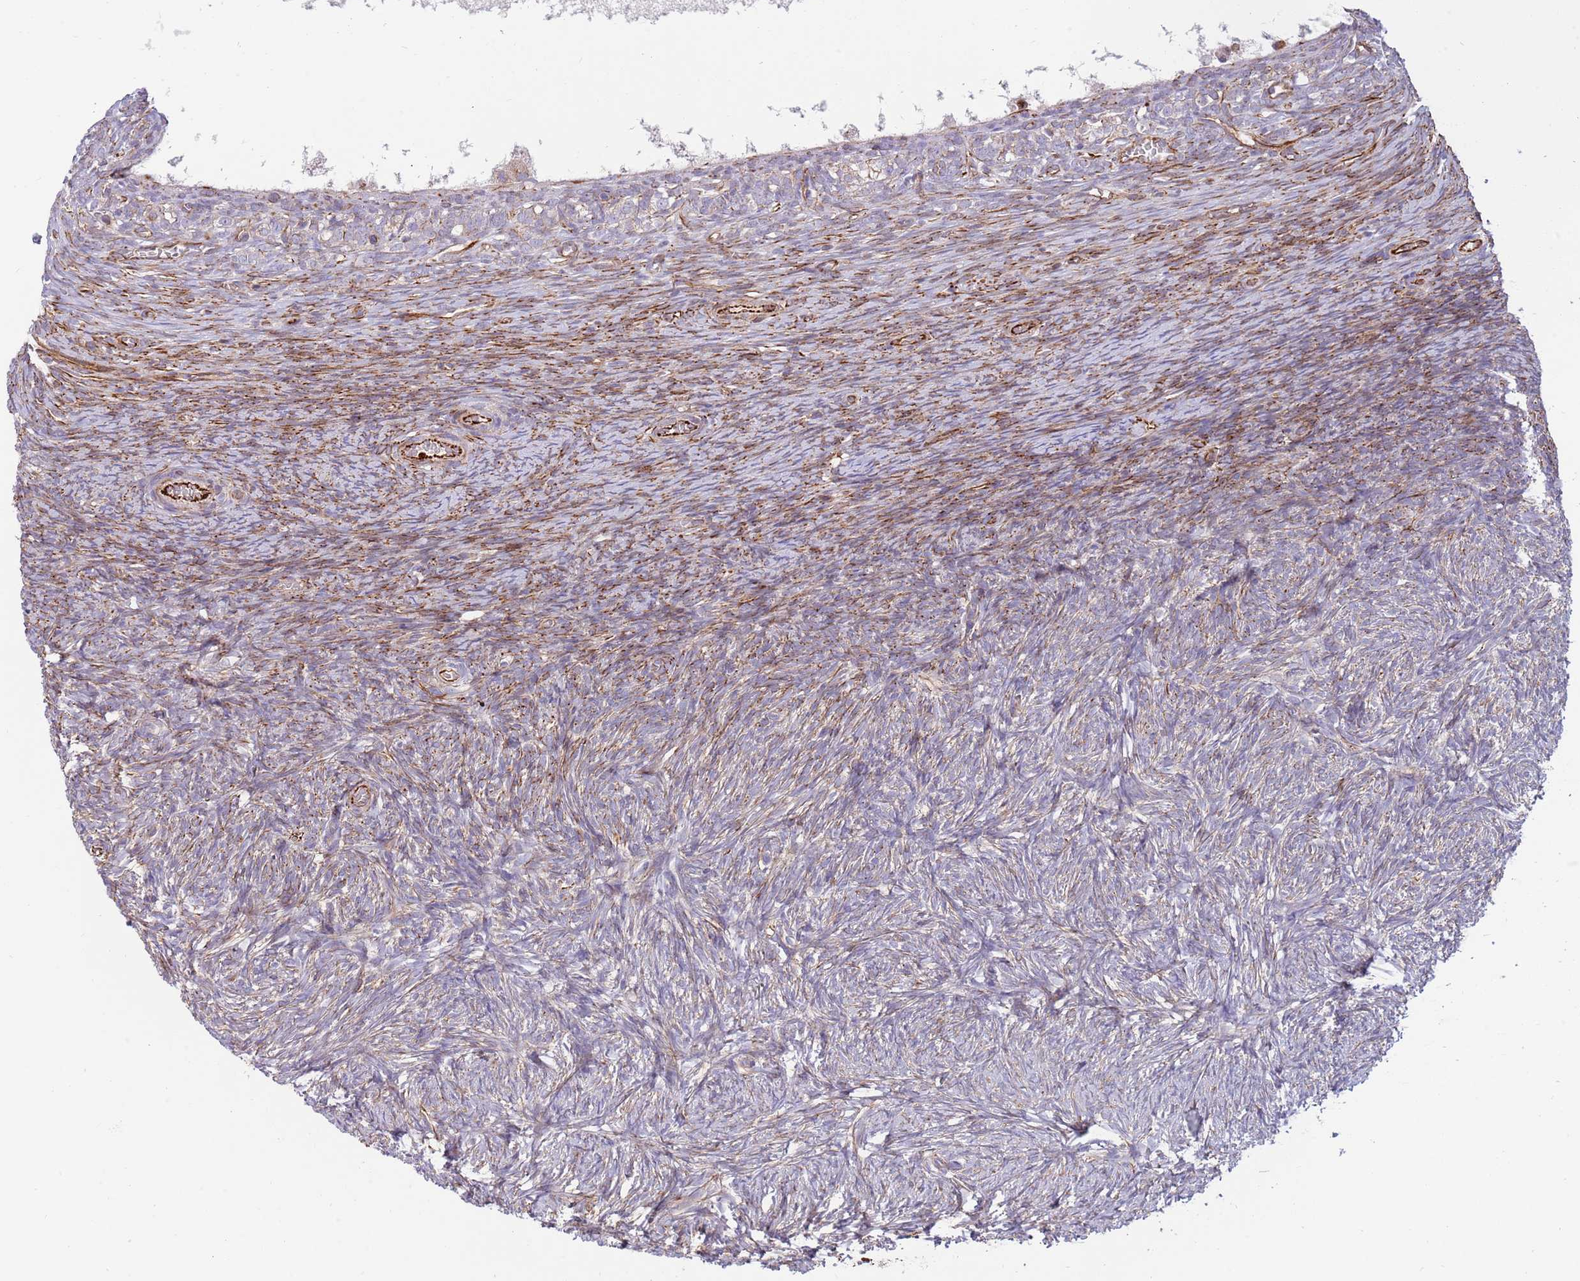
{"staining": {"intensity": "moderate", "quantity": "<25%", "location": "cytoplasmic/membranous"}, "tissue": "ovary", "cell_type": "Ovarian stroma cells", "image_type": "normal", "snomed": [{"axis": "morphology", "description": "Normal tissue, NOS"}, {"axis": "topography", "description": "Ovary"}], "caption": "Protein staining by IHC reveals moderate cytoplasmic/membranous expression in approximately <25% of ovarian stroma cells in unremarkable ovary.", "gene": "MOGAT1", "patient": {"sex": "female", "age": 39}}